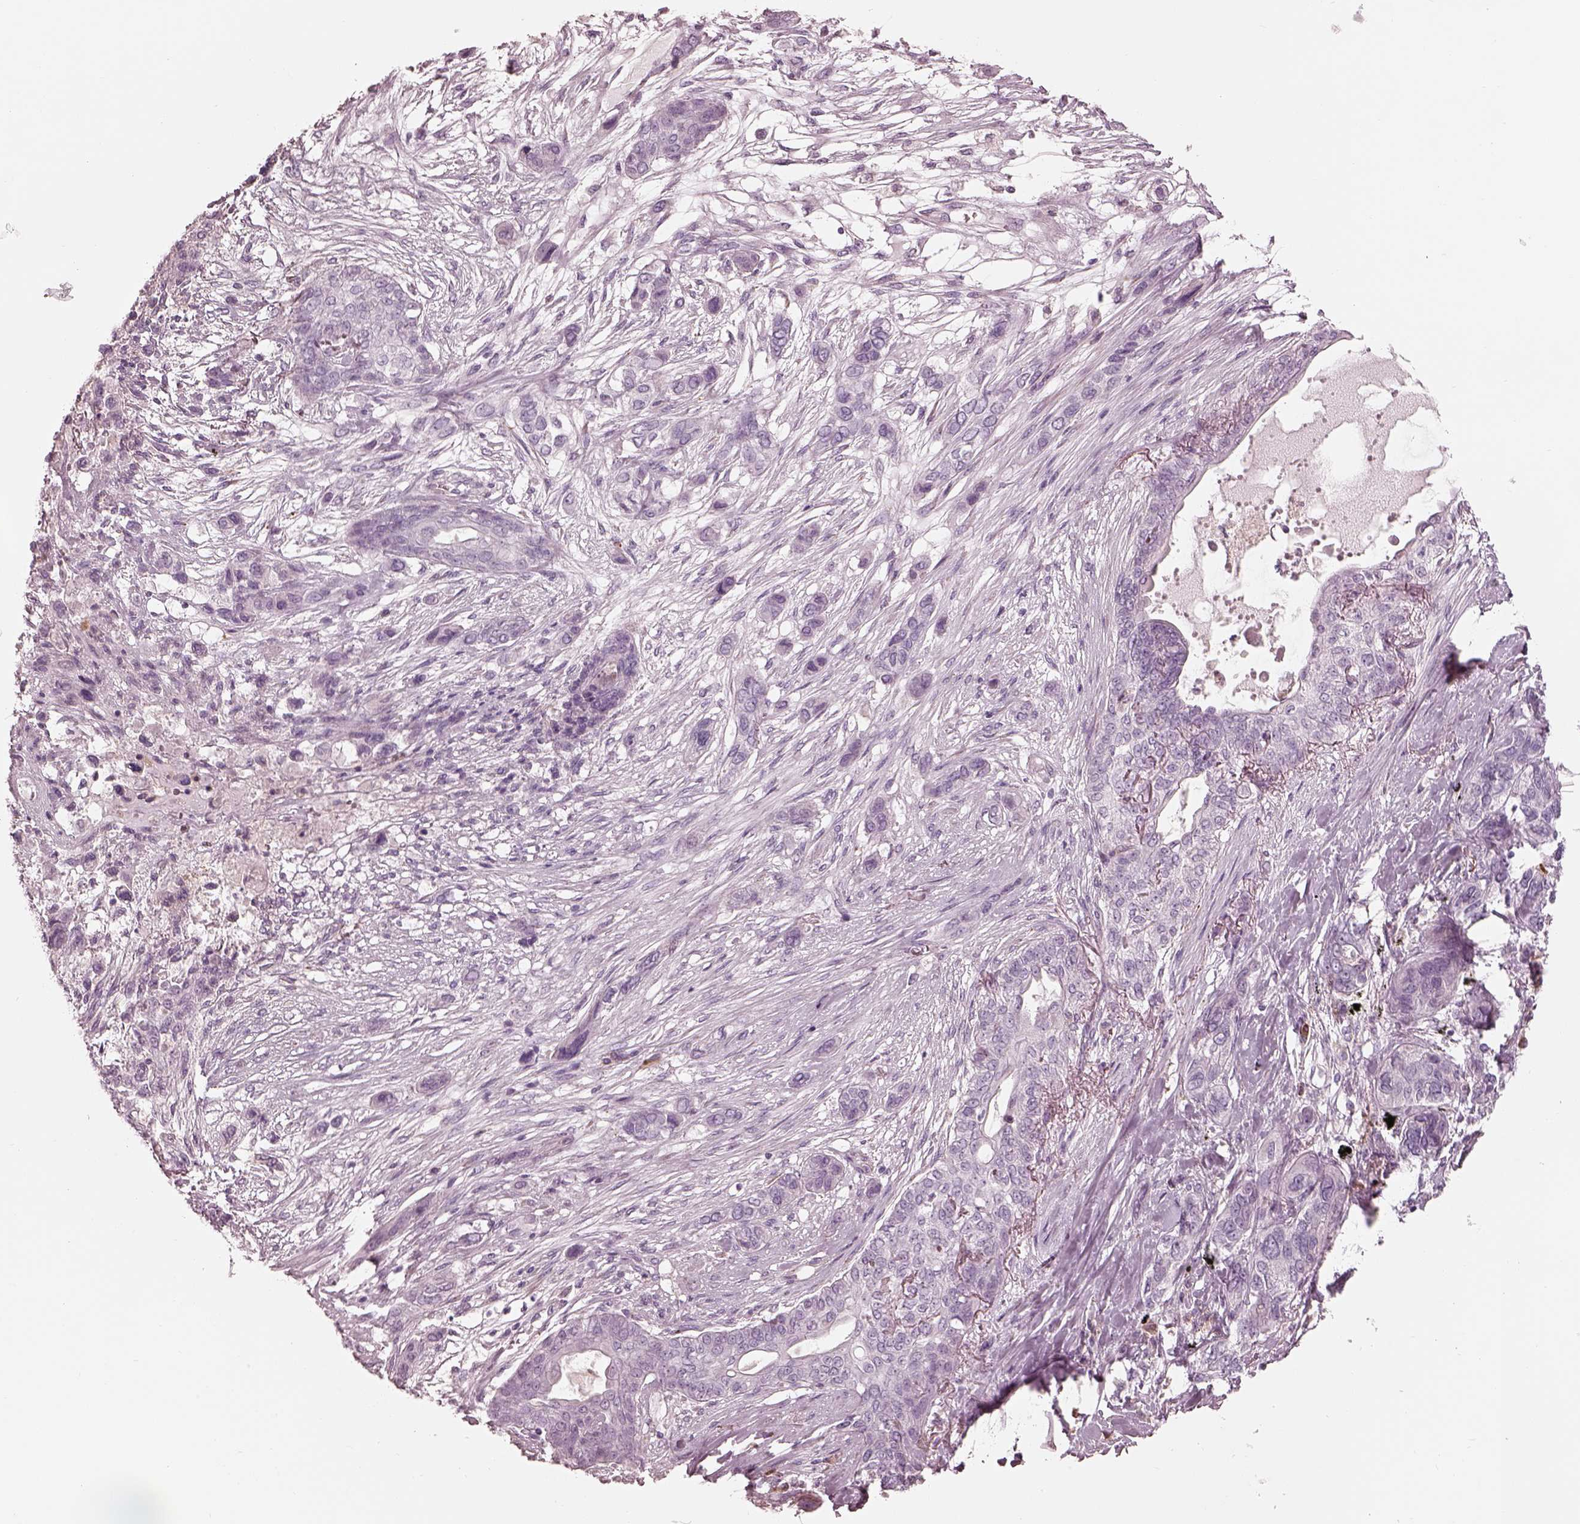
{"staining": {"intensity": "negative", "quantity": "none", "location": "none"}, "tissue": "lung cancer", "cell_type": "Tumor cells", "image_type": "cancer", "snomed": [{"axis": "morphology", "description": "Squamous cell carcinoma, NOS"}, {"axis": "topography", "description": "Lung"}], "caption": "A high-resolution image shows immunohistochemistry (IHC) staining of lung cancer (squamous cell carcinoma), which demonstrates no significant positivity in tumor cells.", "gene": "CADM2", "patient": {"sex": "female", "age": 70}}